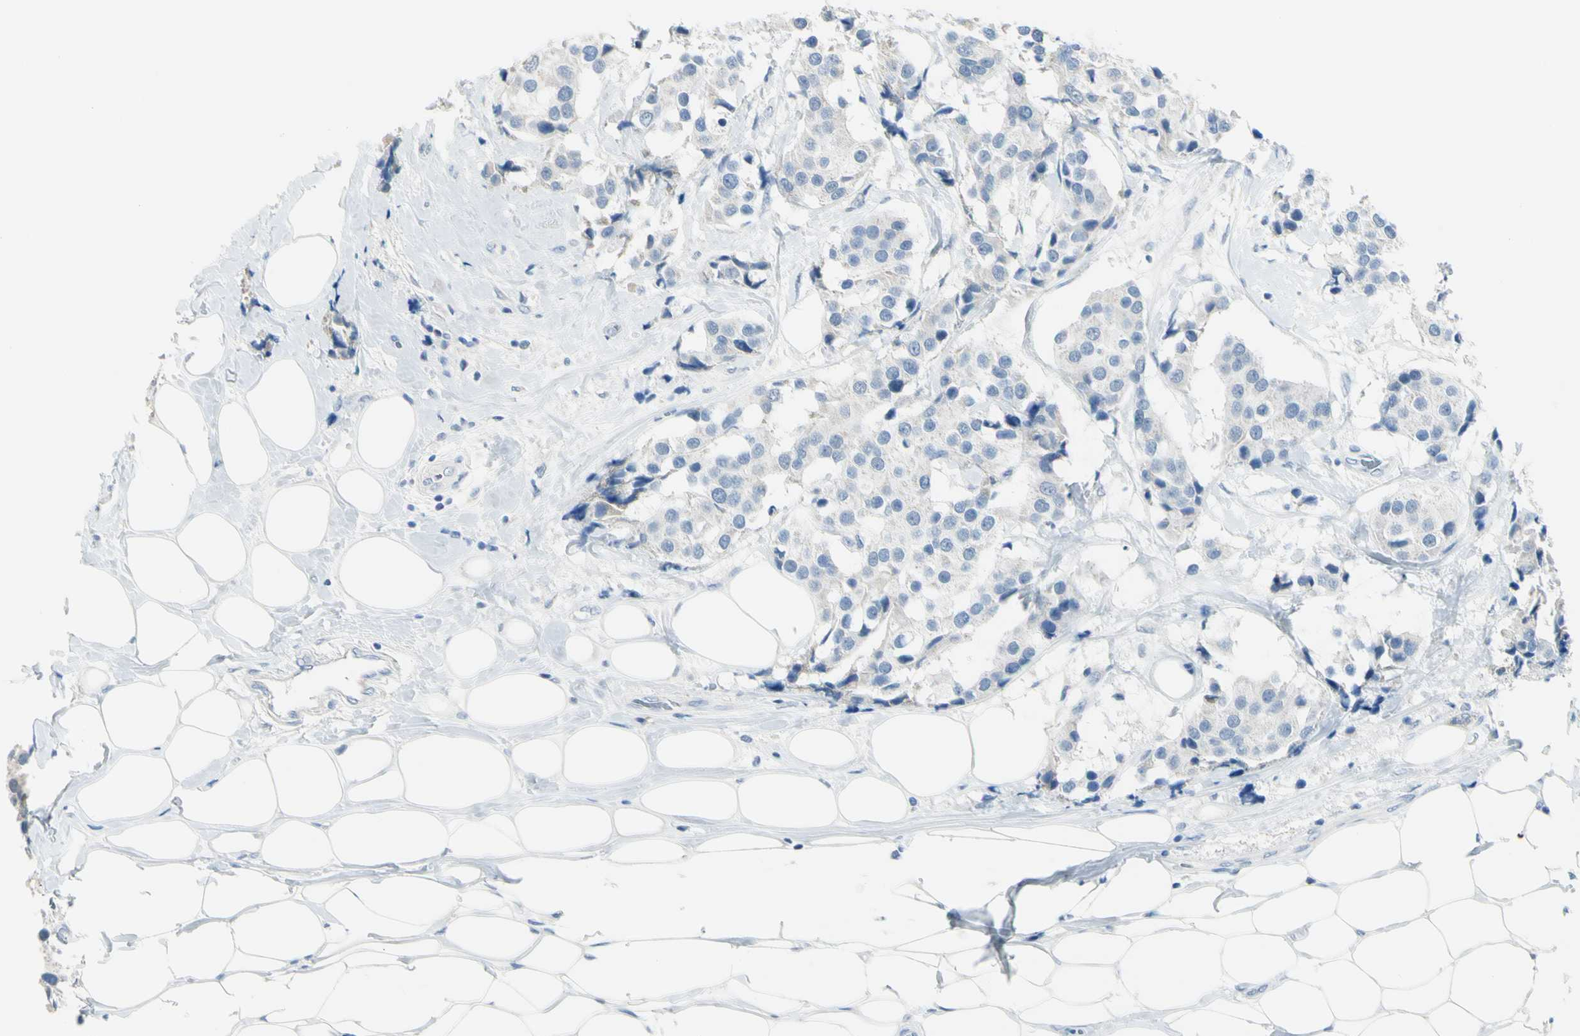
{"staining": {"intensity": "negative", "quantity": "none", "location": "none"}, "tissue": "breast cancer", "cell_type": "Tumor cells", "image_type": "cancer", "snomed": [{"axis": "morphology", "description": "Normal tissue, NOS"}, {"axis": "morphology", "description": "Duct carcinoma"}, {"axis": "topography", "description": "Breast"}], "caption": "Immunohistochemistry (IHC) image of neoplastic tissue: intraductal carcinoma (breast) stained with DAB (3,3'-diaminobenzidine) reveals no significant protein staining in tumor cells.", "gene": "ZNF557", "patient": {"sex": "female", "age": 39}}